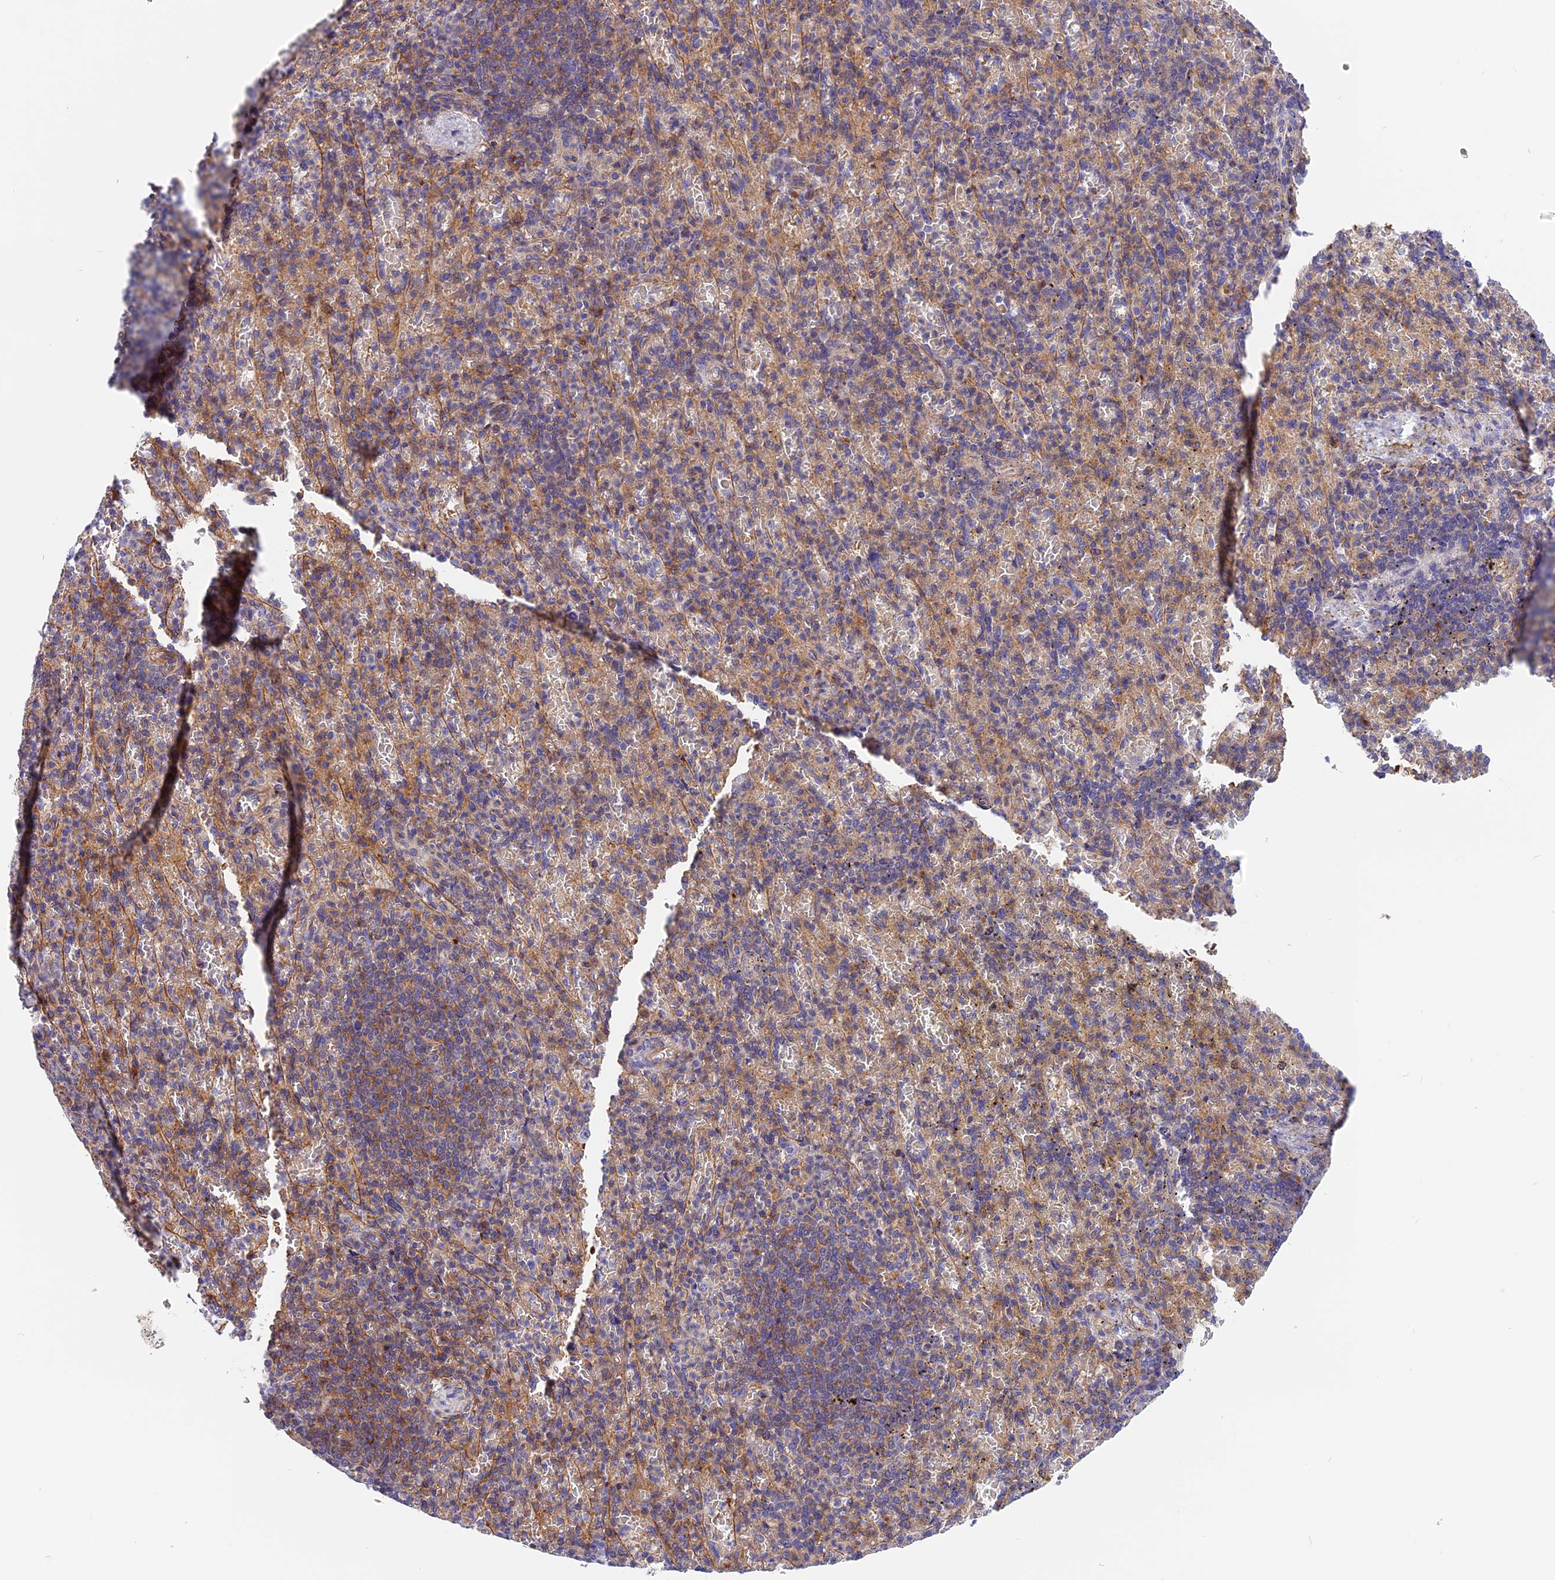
{"staining": {"intensity": "negative", "quantity": "none", "location": "none"}, "tissue": "spleen", "cell_type": "Cells in red pulp", "image_type": "normal", "snomed": [{"axis": "morphology", "description": "Normal tissue, NOS"}, {"axis": "topography", "description": "Spleen"}], "caption": "This histopathology image is of unremarkable spleen stained with immunohistochemistry (IHC) to label a protein in brown with the nuclei are counter-stained blue. There is no expression in cells in red pulp.", "gene": "MED20", "patient": {"sex": "female", "age": 74}}